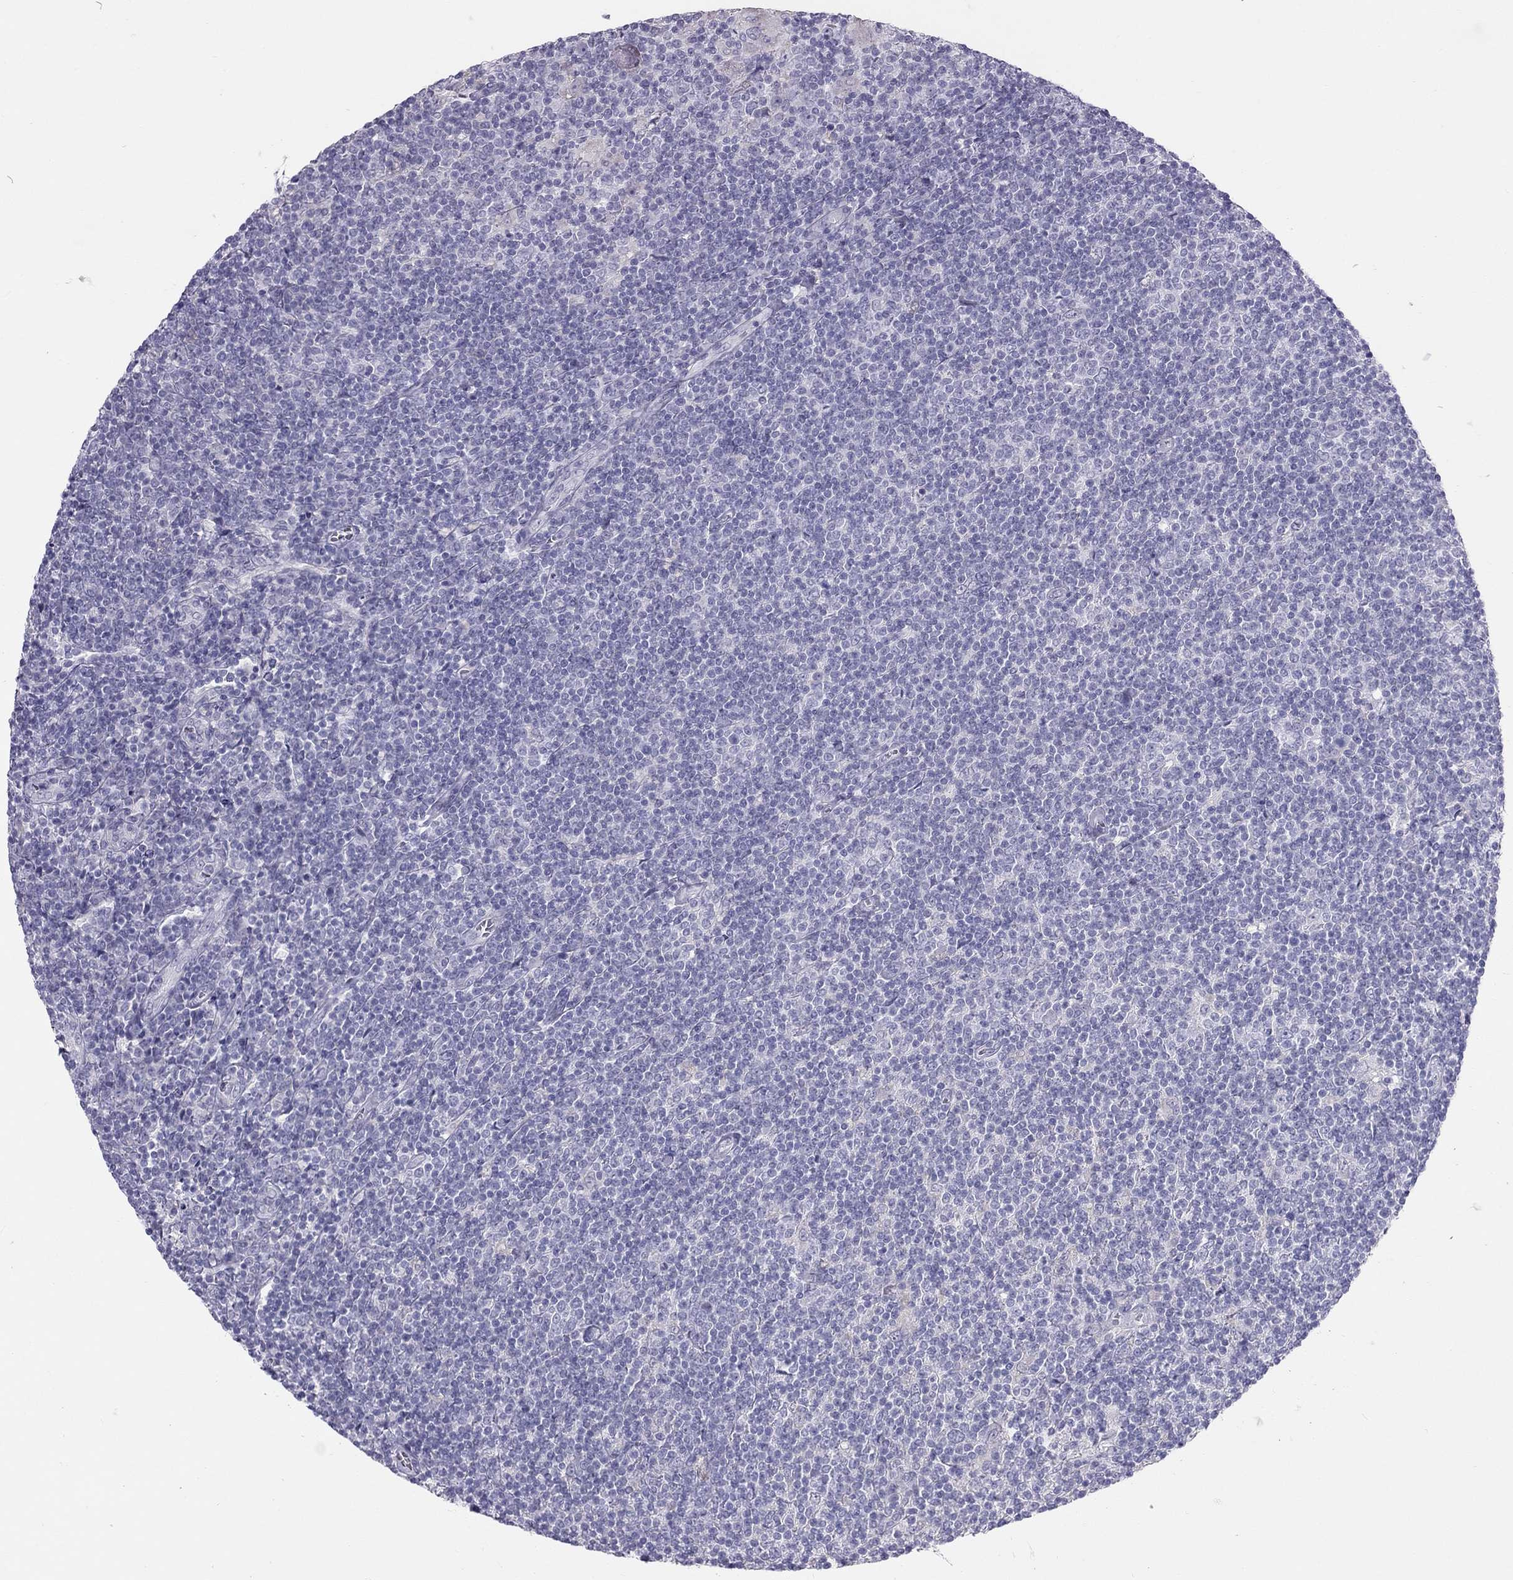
{"staining": {"intensity": "negative", "quantity": "none", "location": "none"}, "tissue": "lymphoma", "cell_type": "Tumor cells", "image_type": "cancer", "snomed": [{"axis": "morphology", "description": "Hodgkin's disease, NOS"}, {"axis": "topography", "description": "Lymph node"}], "caption": "Immunohistochemistry (IHC) micrograph of neoplastic tissue: human Hodgkin's disease stained with DAB (3,3'-diaminobenzidine) reveals no significant protein expression in tumor cells.", "gene": "SPATA12", "patient": {"sex": "male", "age": 40}}